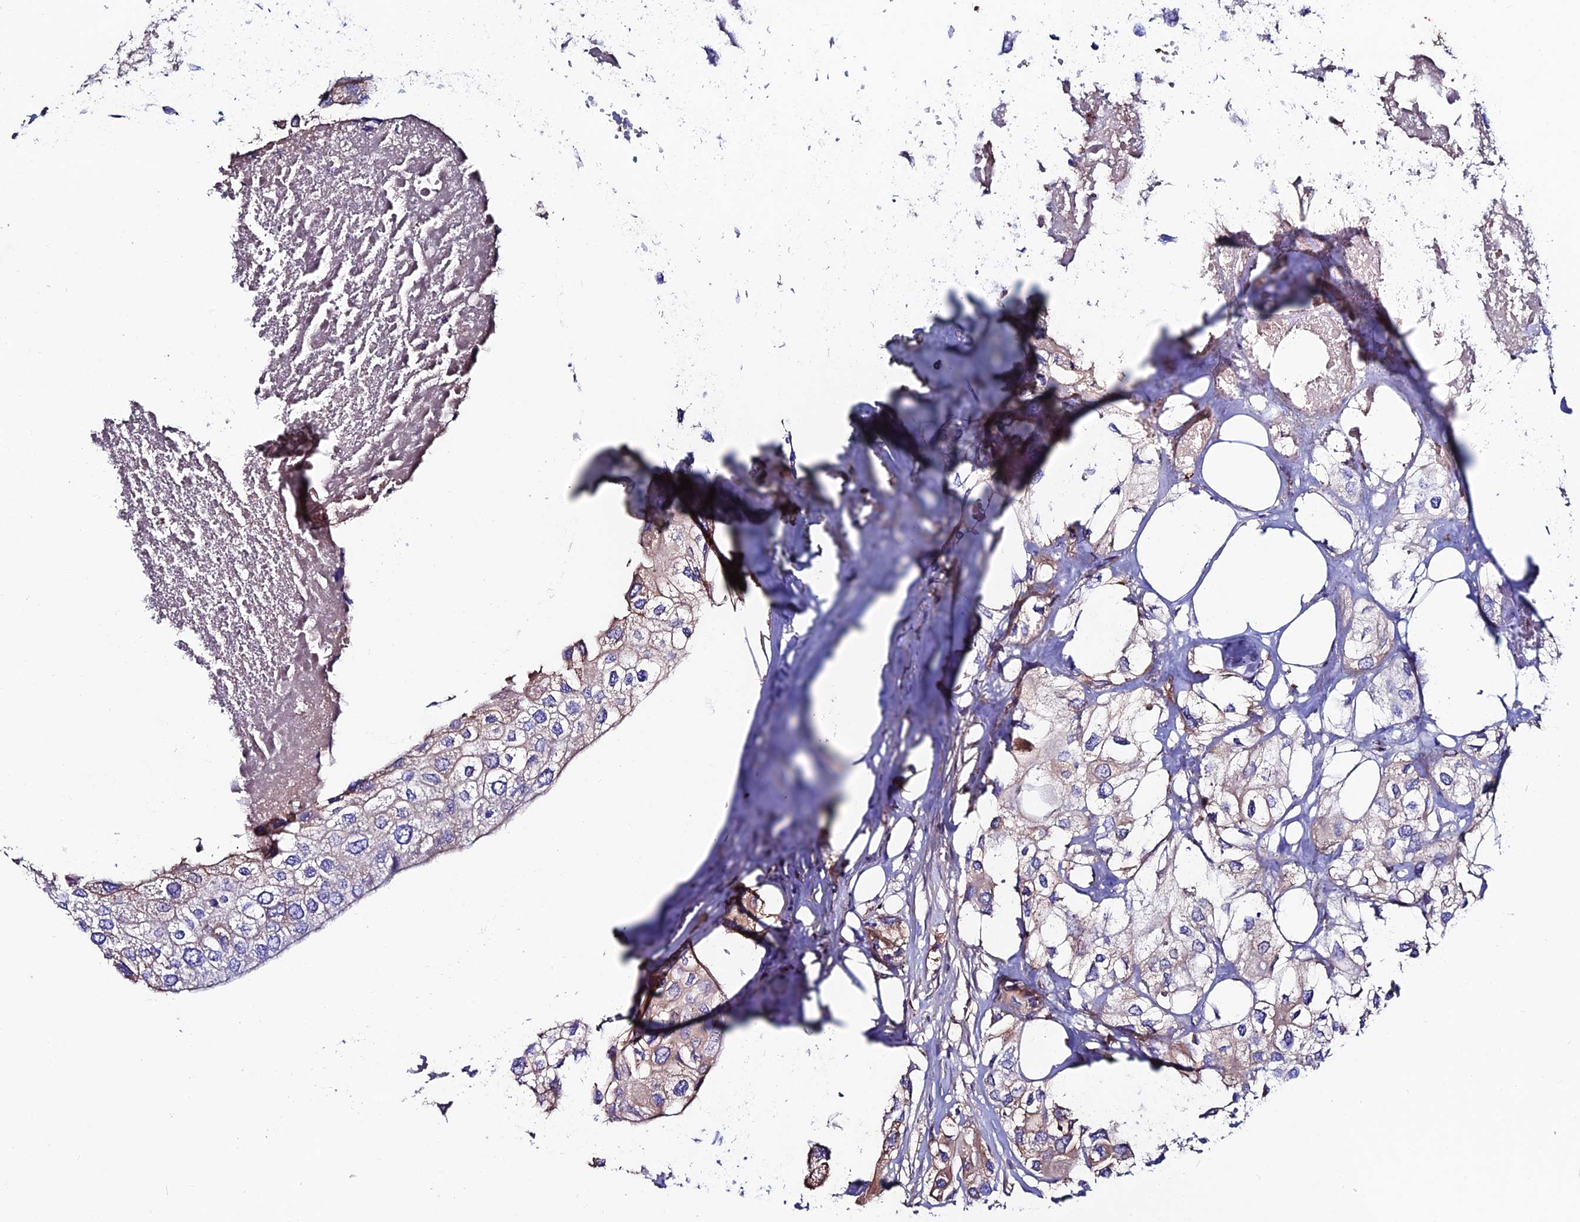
{"staining": {"intensity": "negative", "quantity": "none", "location": "none"}, "tissue": "urothelial cancer", "cell_type": "Tumor cells", "image_type": "cancer", "snomed": [{"axis": "morphology", "description": "Urothelial carcinoma, High grade"}, {"axis": "topography", "description": "Urinary bladder"}], "caption": "Tumor cells are negative for protein expression in human urothelial cancer.", "gene": "SLC25A16", "patient": {"sex": "male", "age": 64}}